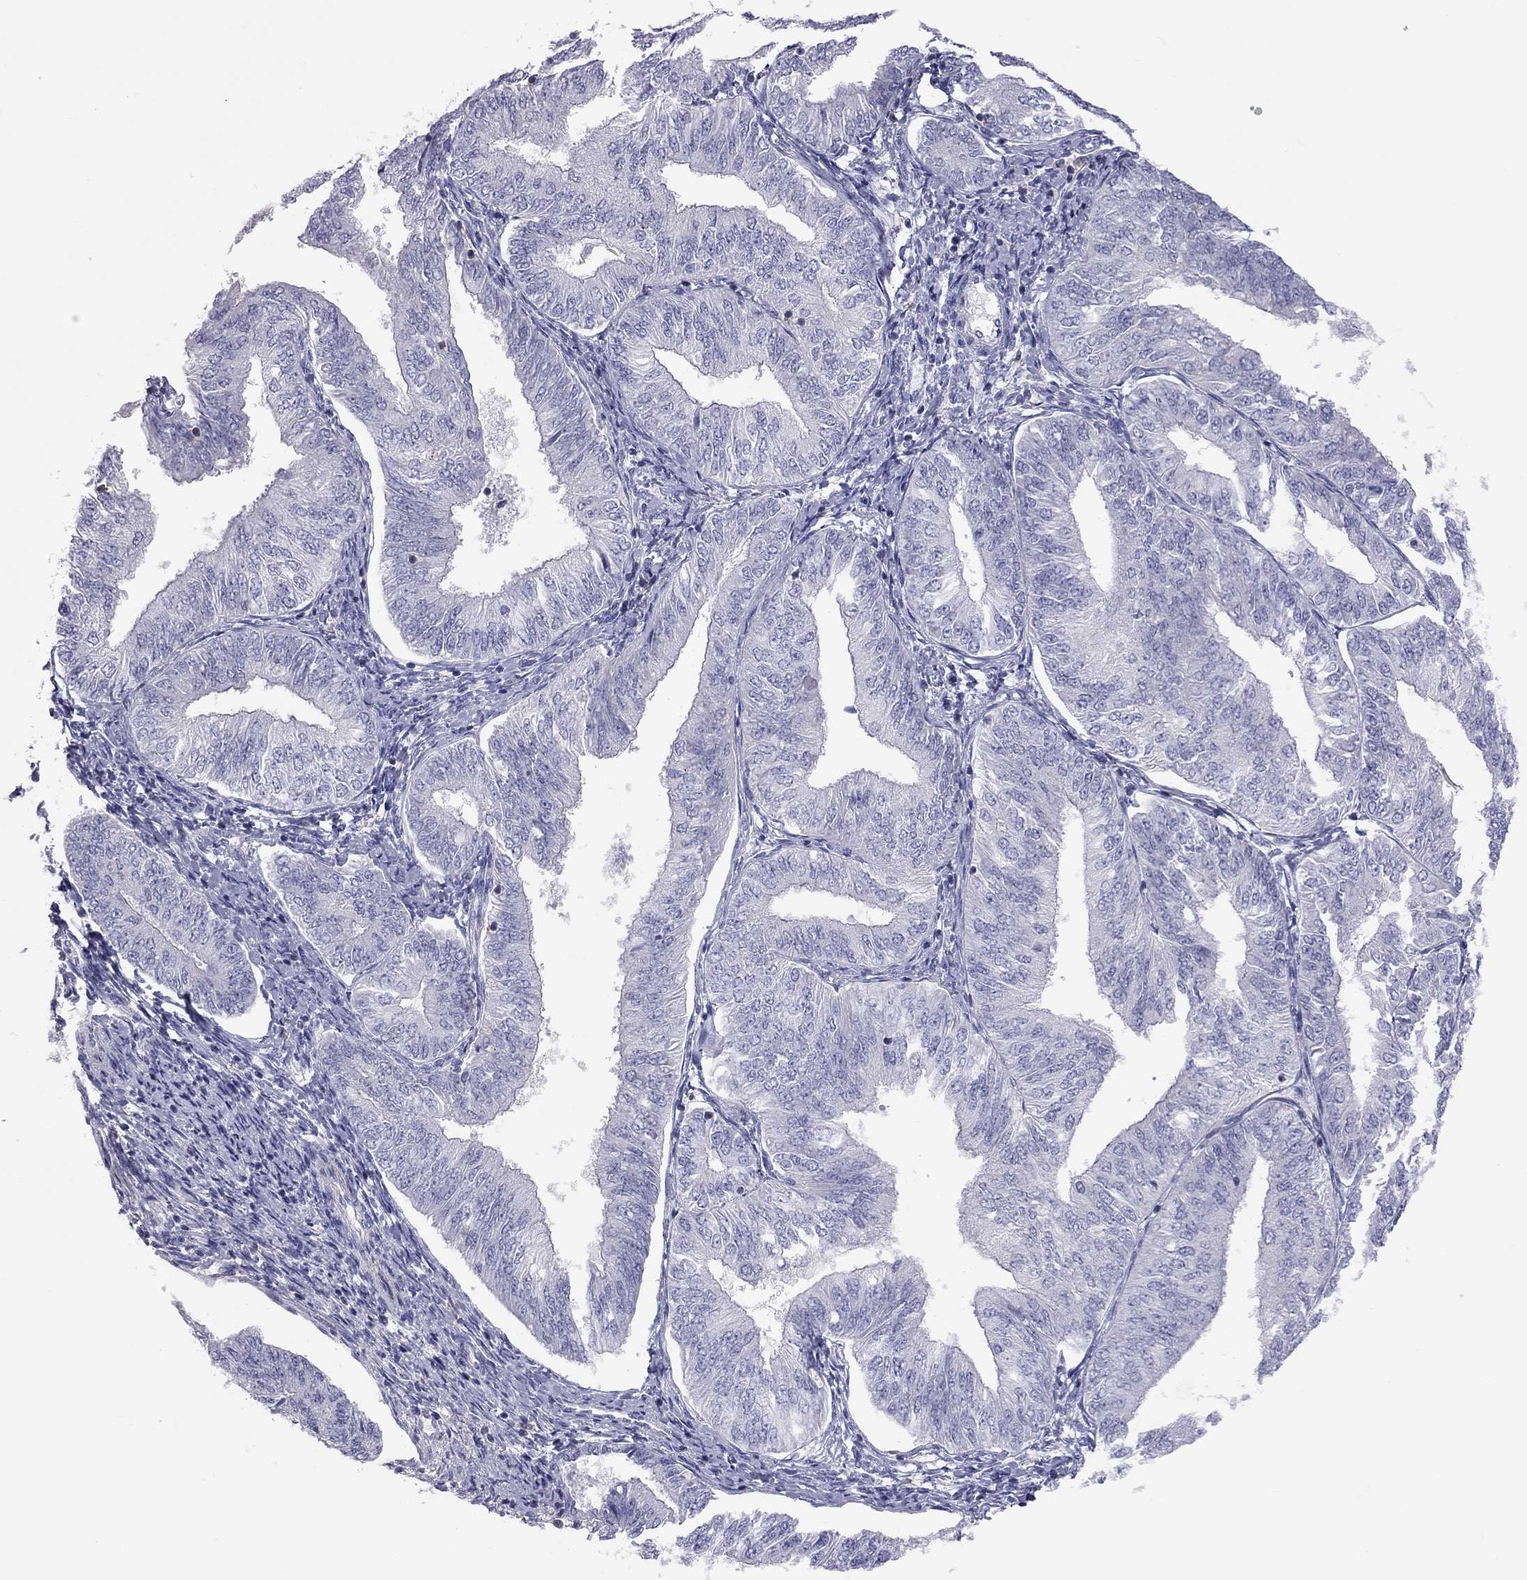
{"staining": {"intensity": "negative", "quantity": "none", "location": "none"}, "tissue": "endometrial cancer", "cell_type": "Tumor cells", "image_type": "cancer", "snomed": [{"axis": "morphology", "description": "Adenocarcinoma, NOS"}, {"axis": "topography", "description": "Endometrium"}], "caption": "Tumor cells are negative for protein expression in human endometrial cancer (adenocarcinoma).", "gene": "ADCYAP1", "patient": {"sex": "female", "age": 58}}